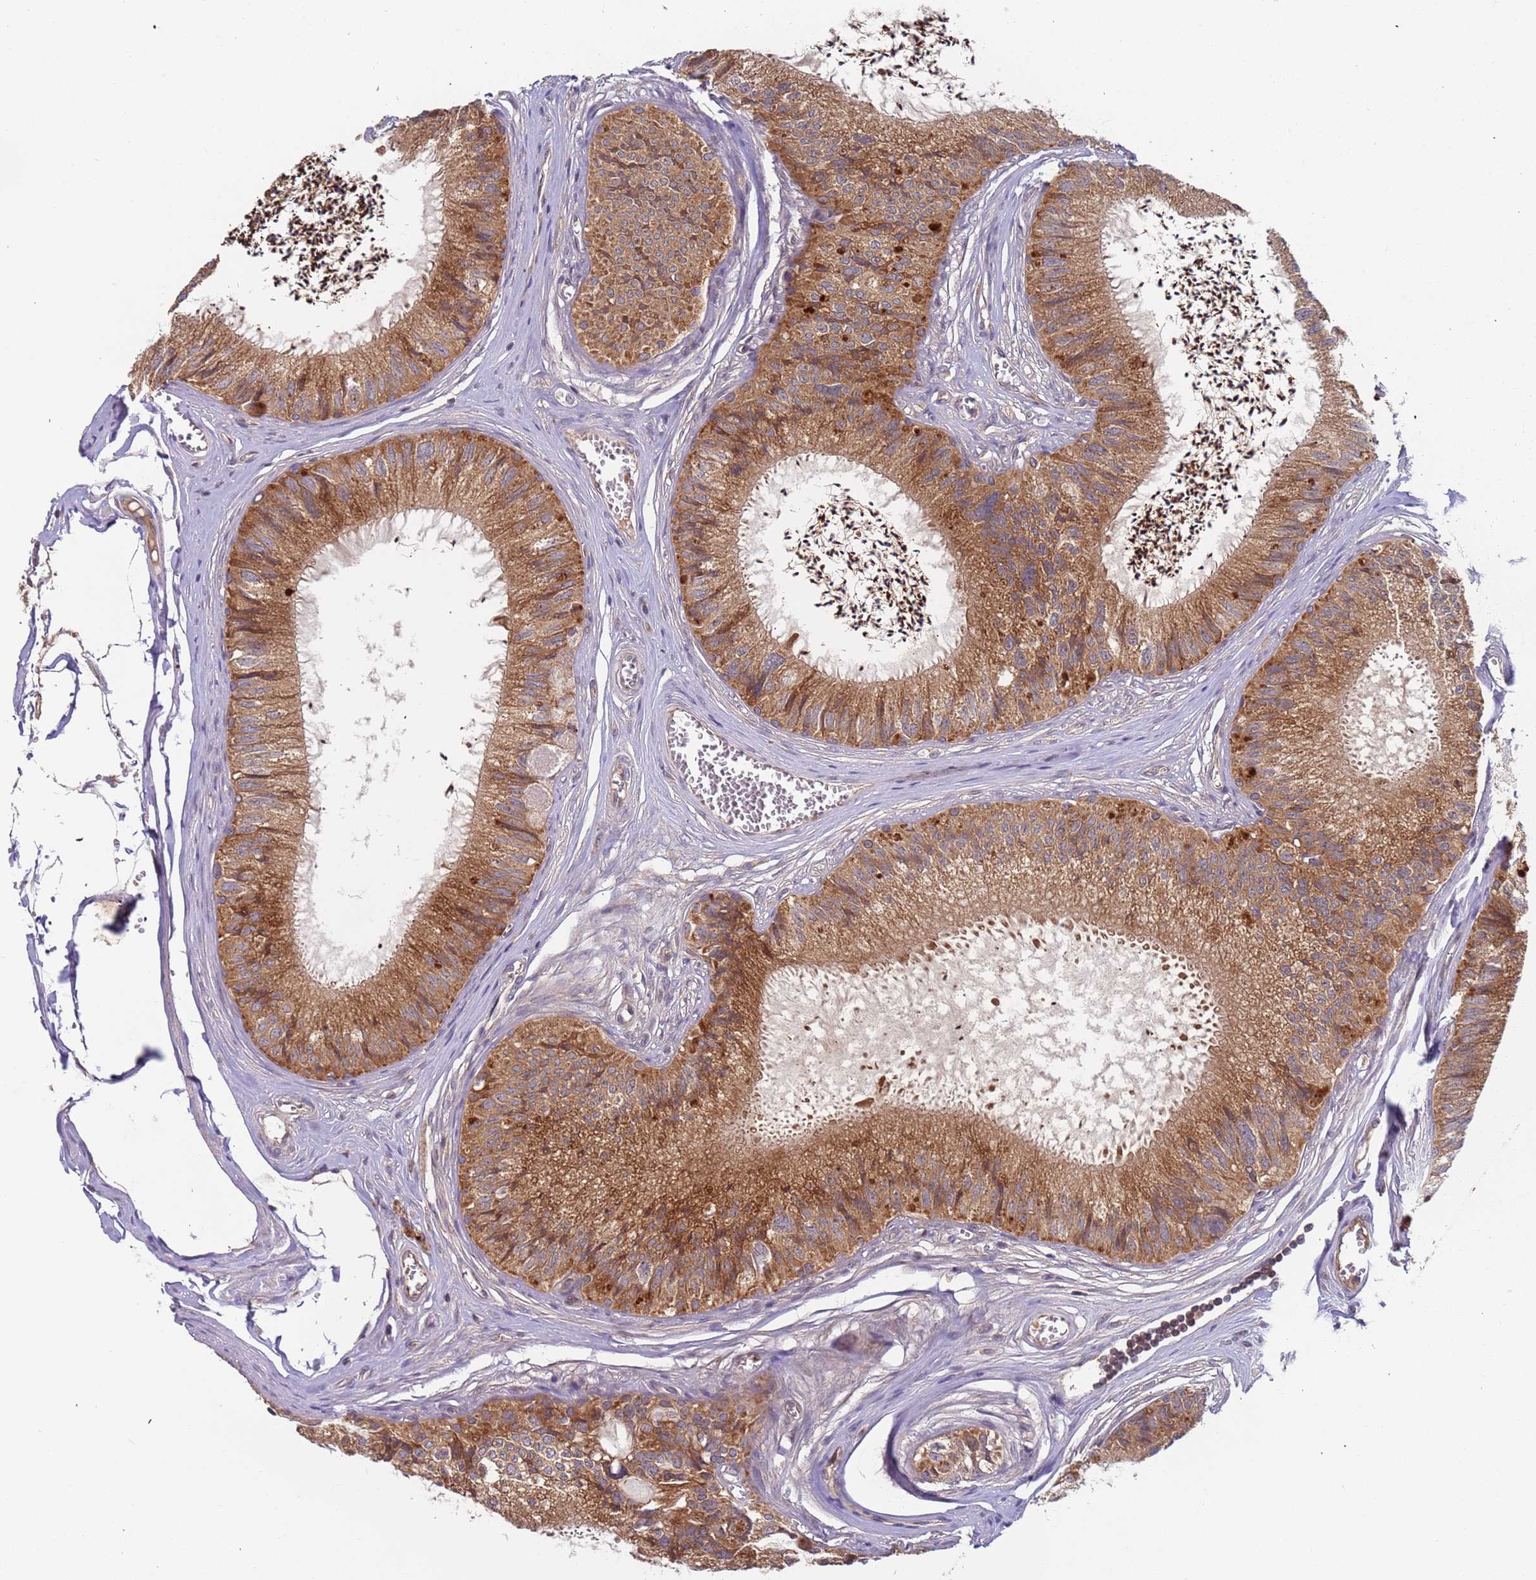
{"staining": {"intensity": "strong", "quantity": ">75%", "location": "cytoplasmic/membranous"}, "tissue": "epididymis", "cell_type": "Glandular cells", "image_type": "normal", "snomed": [{"axis": "morphology", "description": "Normal tissue, NOS"}, {"axis": "topography", "description": "Epididymis"}], "caption": "This is an image of immunohistochemistry (IHC) staining of benign epididymis, which shows strong positivity in the cytoplasmic/membranous of glandular cells.", "gene": "OR5A2", "patient": {"sex": "male", "age": 79}}